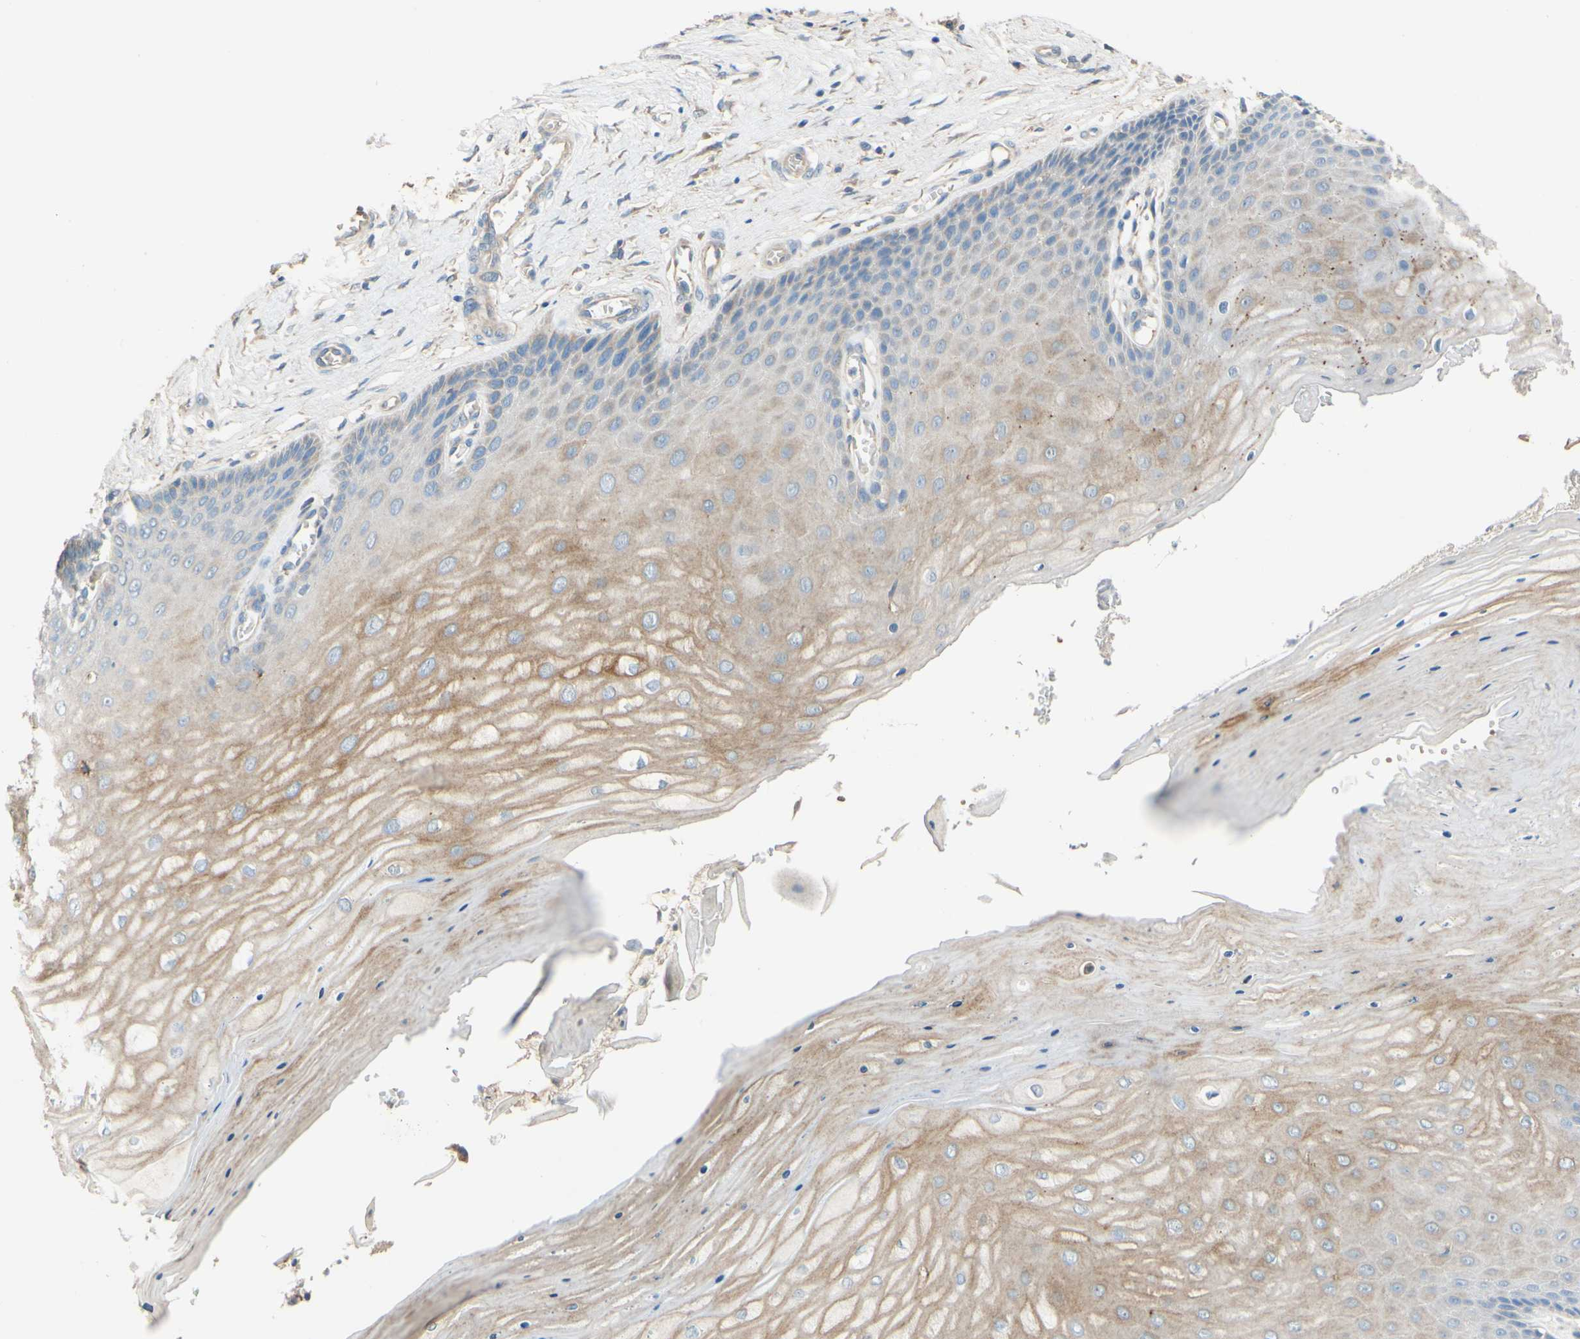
{"staining": {"intensity": "weak", "quantity": ">75%", "location": "cytoplasmic/membranous"}, "tissue": "cervix", "cell_type": "Glandular cells", "image_type": "normal", "snomed": [{"axis": "morphology", "description": "Normal tissue, NOS"}, {"axis": "topography", "description": "Cervix"}], "caption": "This histopathology image demonstrates immunohistochemistry staining of normal cervix, with low weak cytoplasmic/membranous expression in approximately >75% of glandular cells.", "gene": "DKK3", "patient": {"sex": "female", "age": 55}}